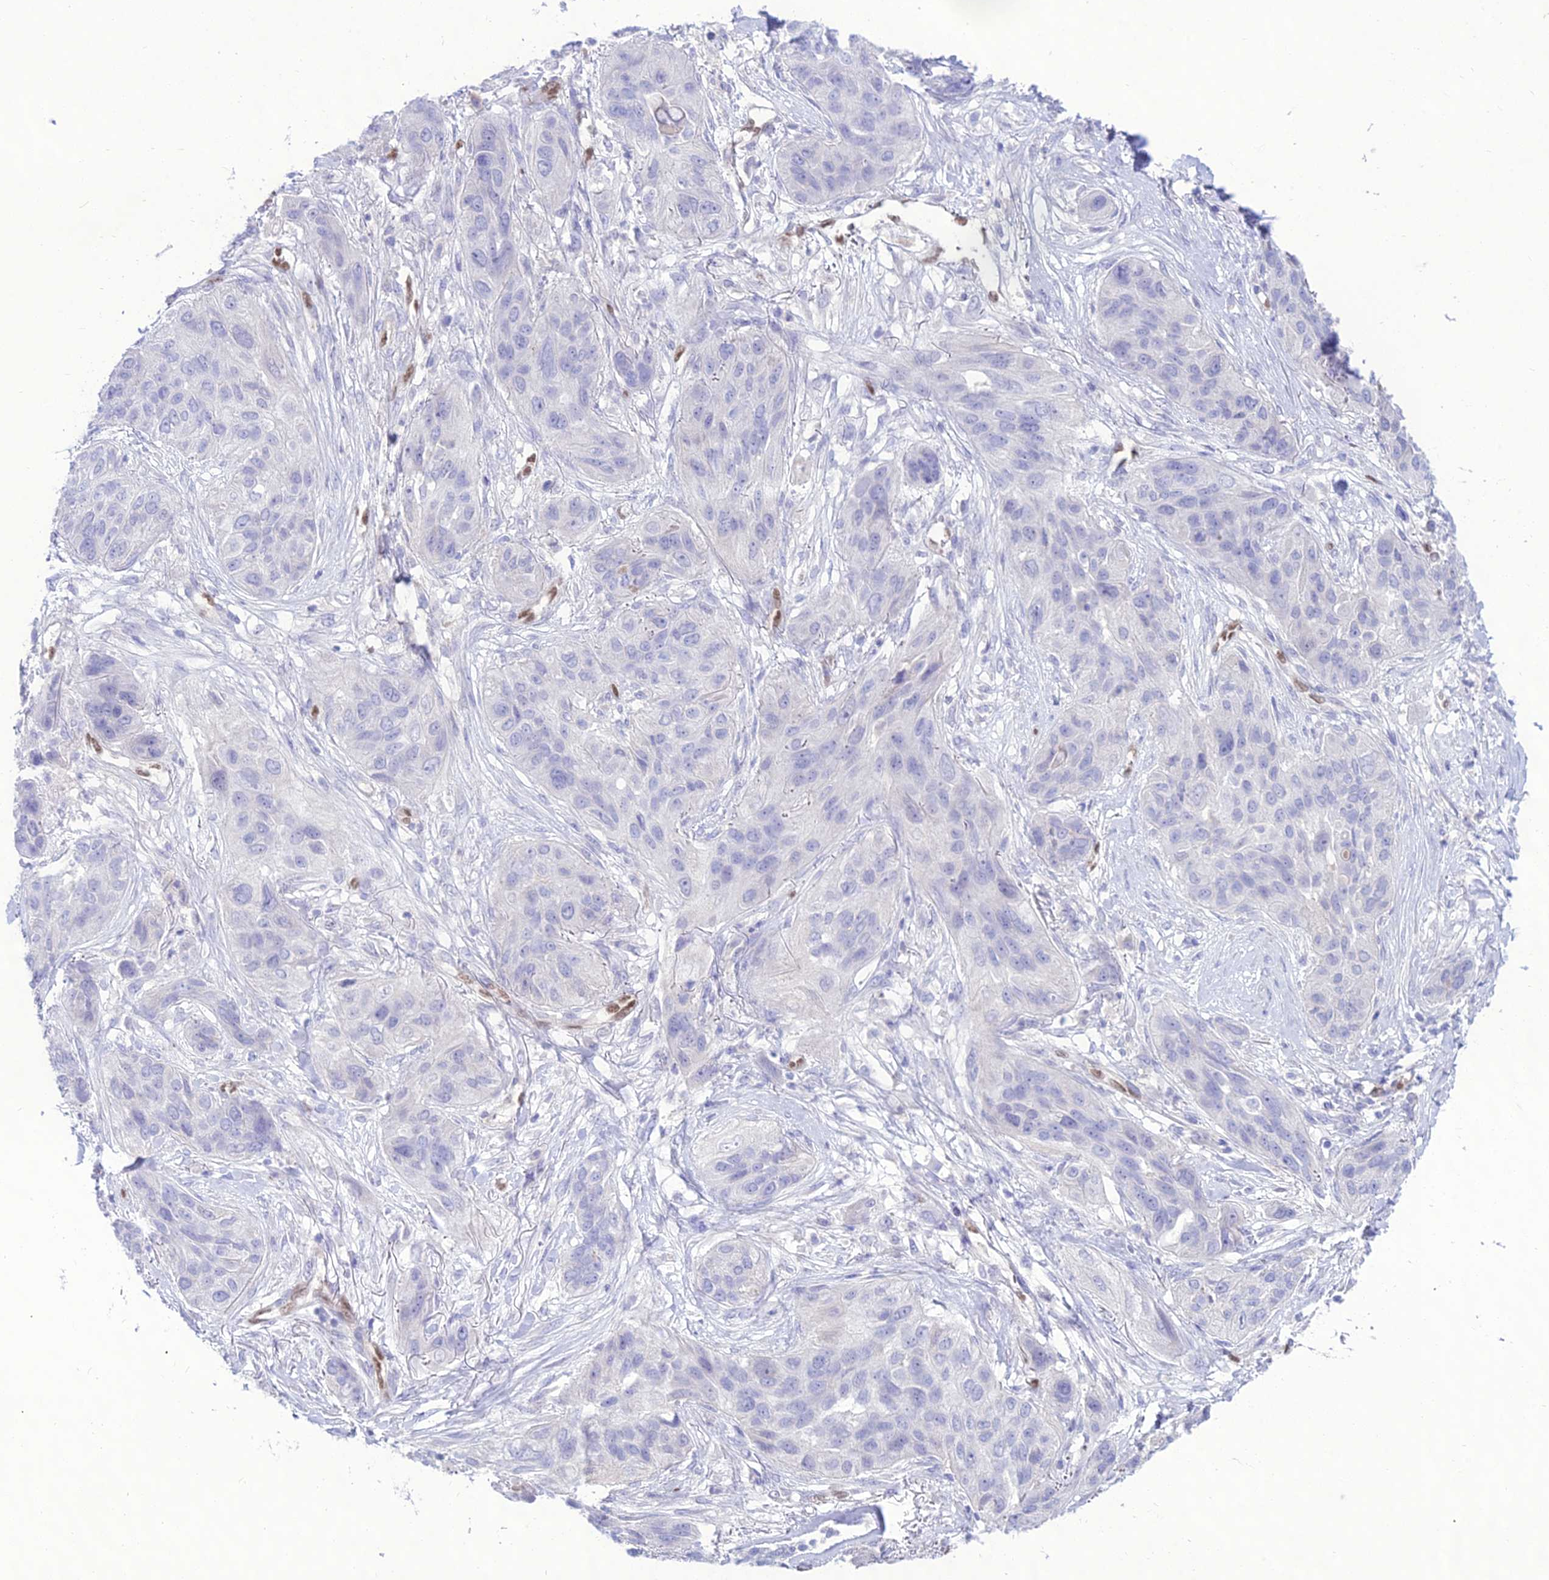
{"staining": {"intensity": "negative", "quantity": "none", "location": "none"}, "tissue": "lung cancer", "cell_type": "Tumor cells", "image_type": "cancer", "snomed": [{"axis": "morphology", "description": "Squamous cell carcinoma, NOS"}, {"axis": "topography", "description": "Lung"}], "caption": "Squamous cell carcinoma (lung) stained for a protein using immunohistochemistry (IHC) demonstrates no positivity tumor cells.", "gene": "NOVA2", "patient": {"sex": "female", "age": 70}}